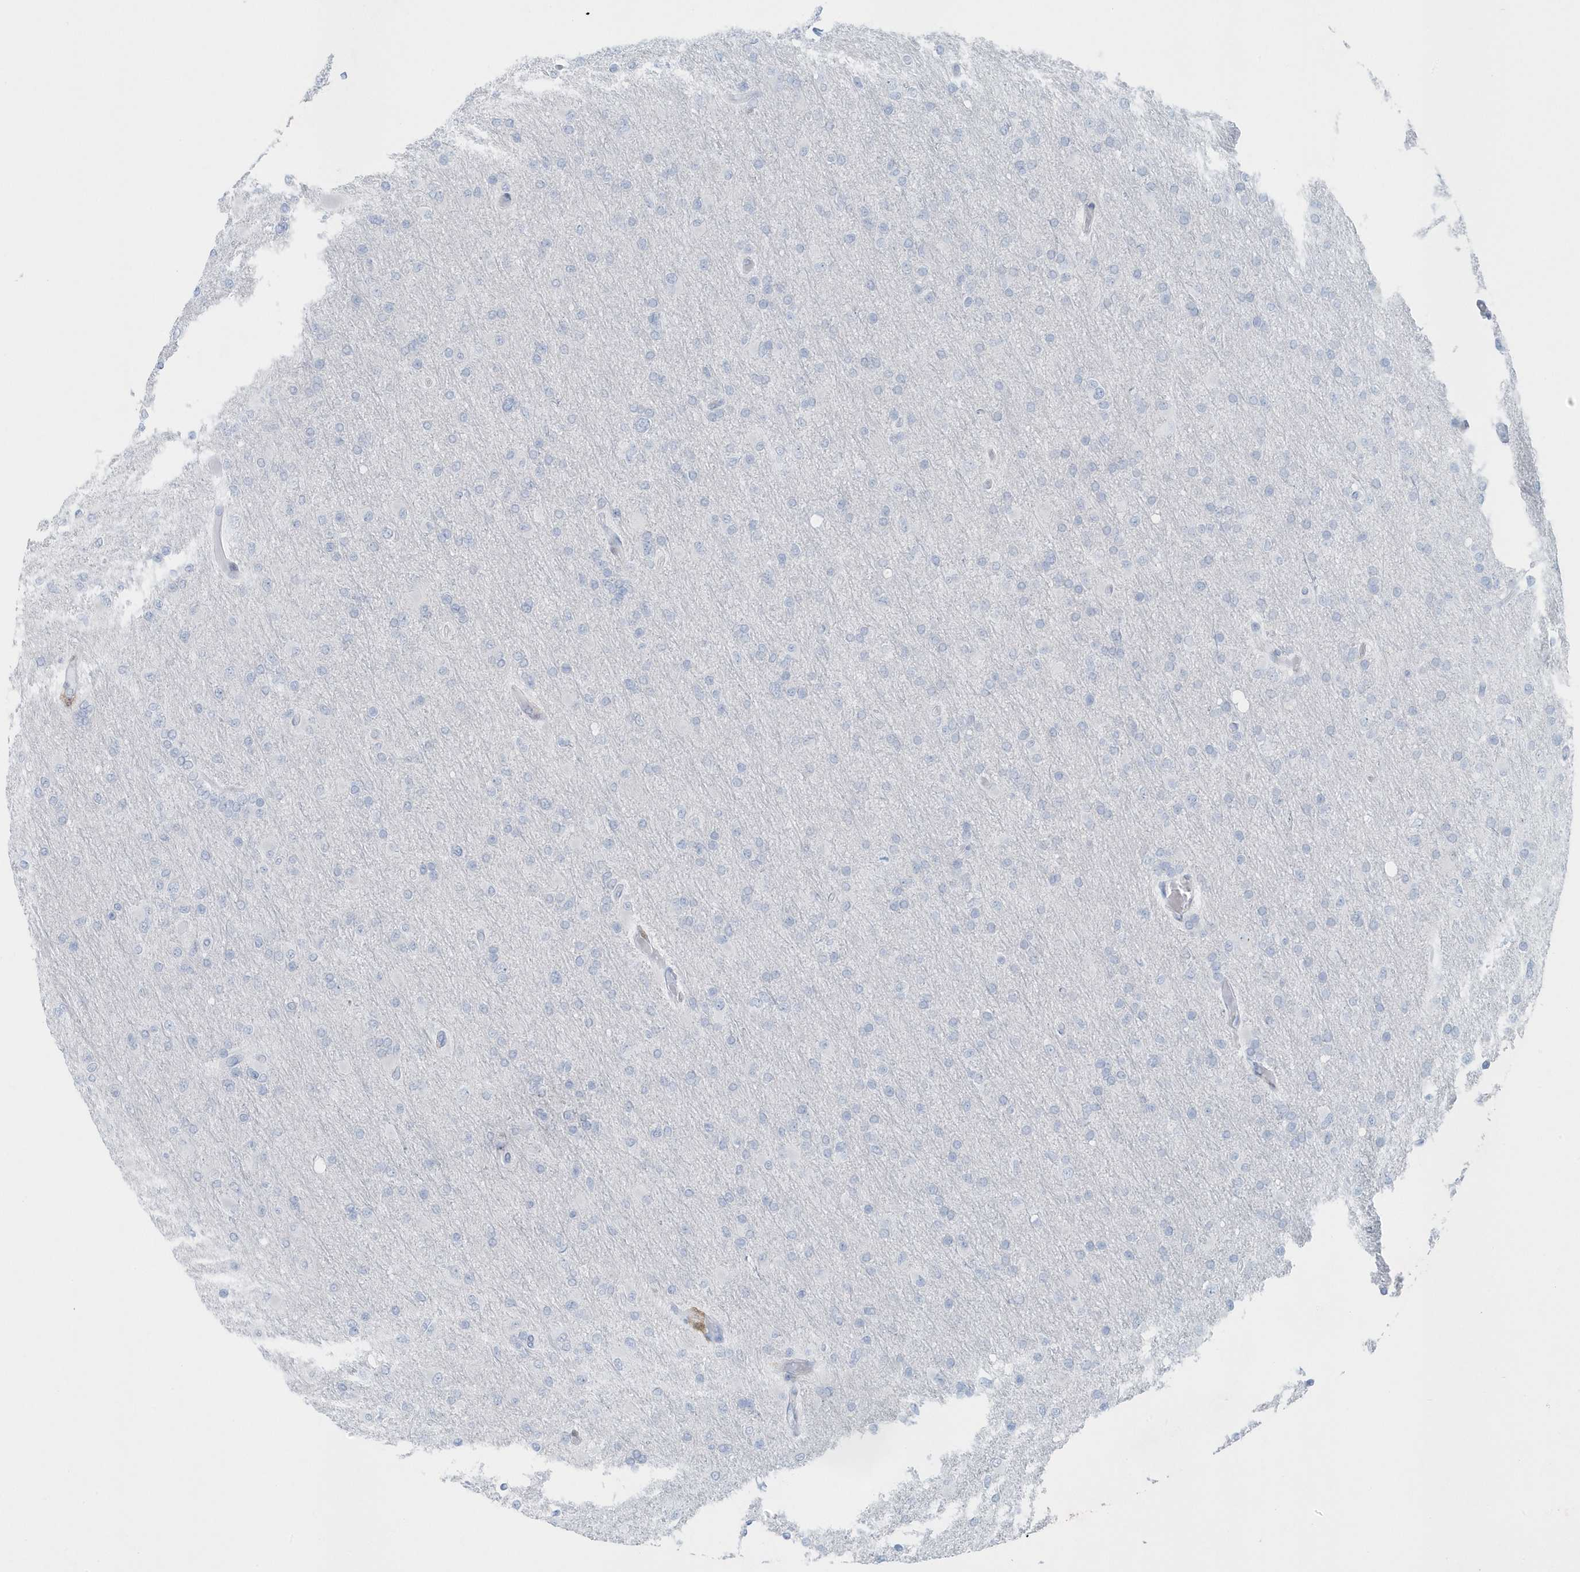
{"staining": {"intensity": "negative", "quantity": "none", "location": "none"}, "tissue": "glioma", "cell_type": "Tumor cells", "image_type": "cancer", "snomed": [{"axis": "morphology", "description": "Glioma, malignant, High grade"}, {"axis": "topography", "description": "Cerebral cortex"}], "caption": "Photomicrograph shows no protein positivity in tumor cells of malignant glioma (high-grade) tissue.", "gene": "FAM98A", "patient": {"sex": "female", "age": 36}}